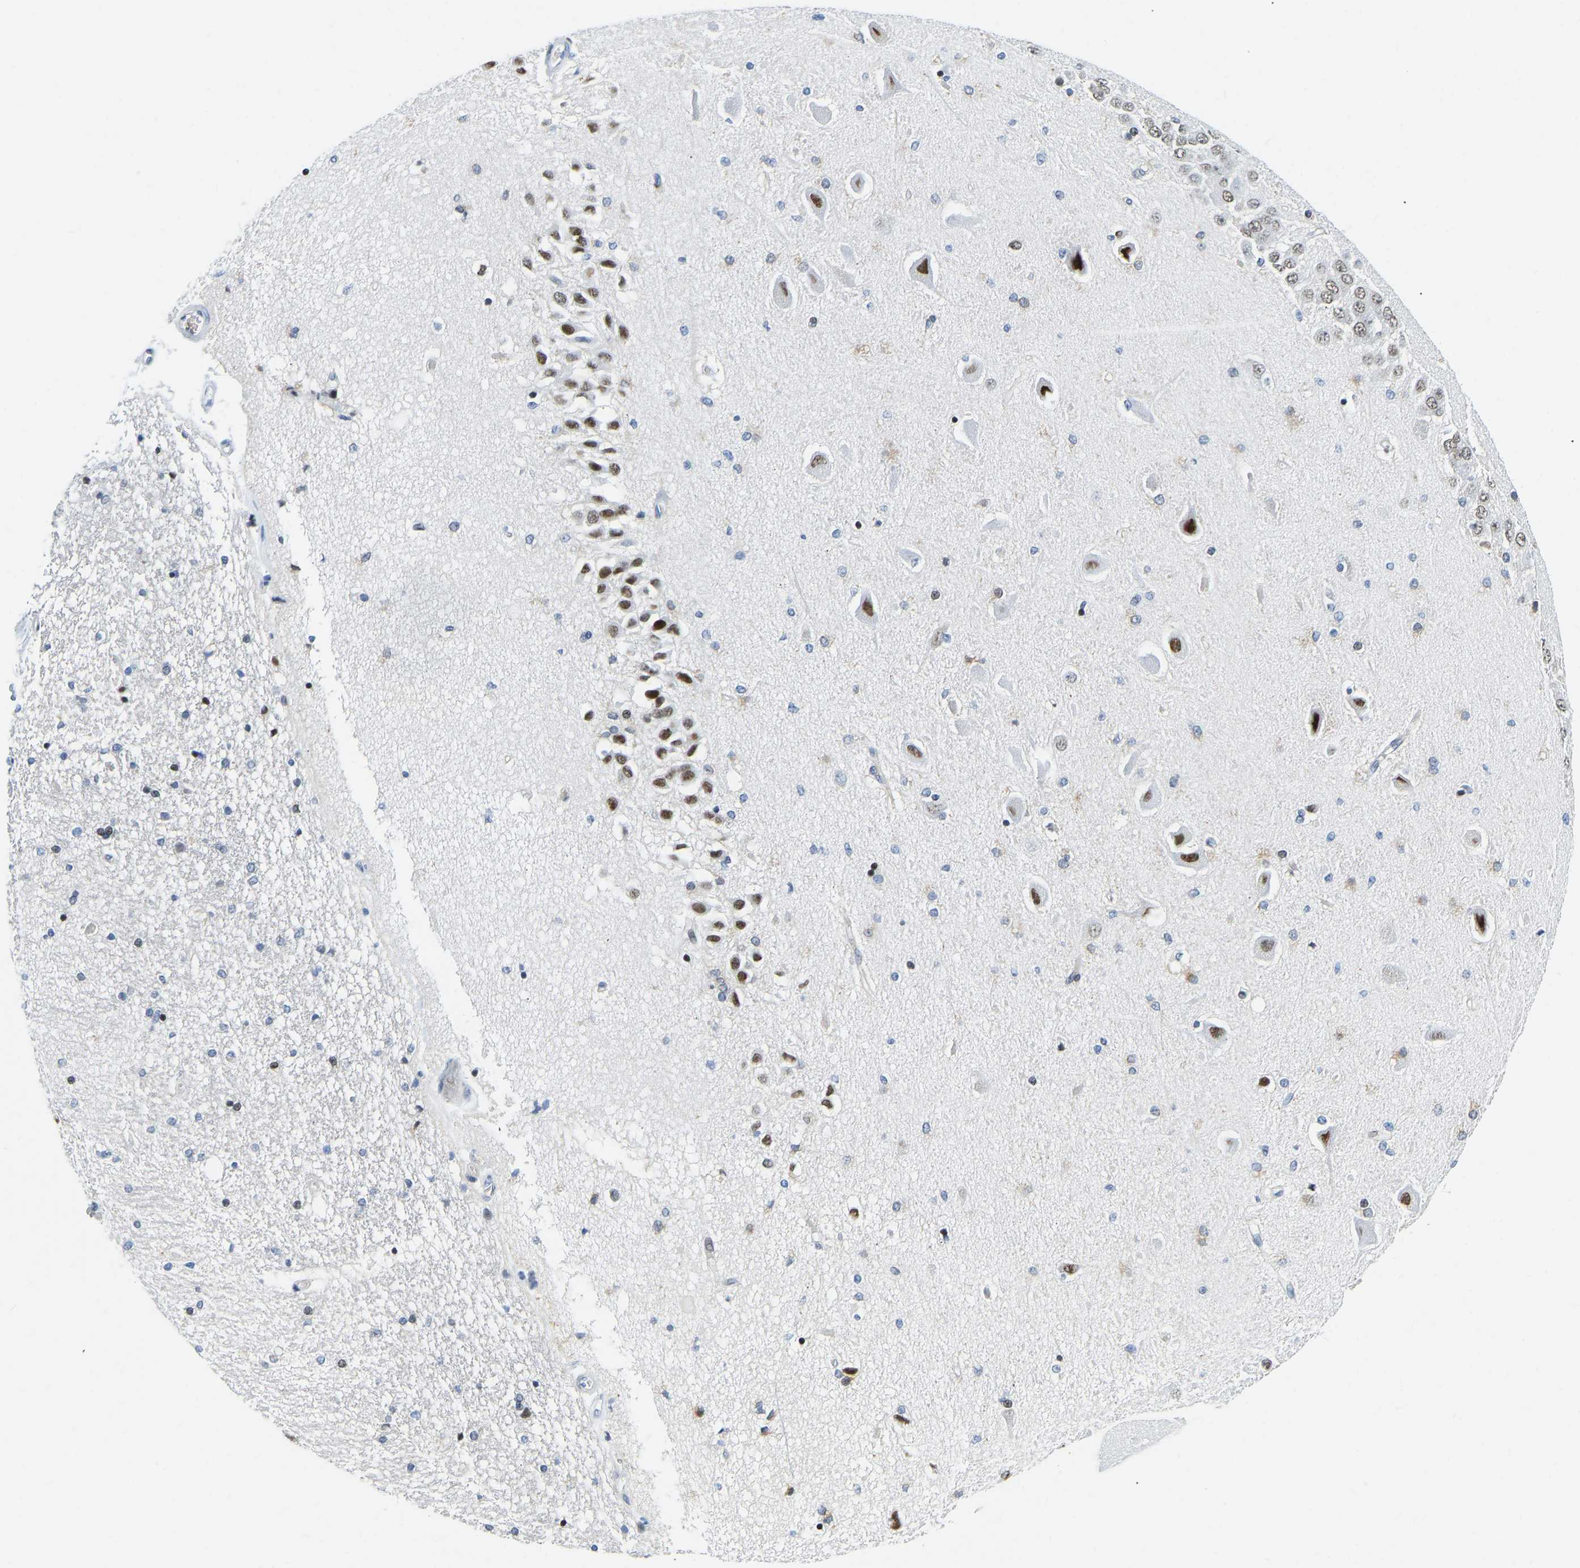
{"staining": {"intensity": "moderate", "quantity": "<25%", "location": "nuclear"}, "tissue": "hippocampus", "cell_type": "Glial cells", "image_type": "normal", "snomed": [{"axis": "morphology", "description": "Normal tissue, NOS"}, {"axis": "topography", "description": "Hippocampus"}], "caption": "A low amount of moderate nuclear staining is appreciated in approximately <25% of glial cells in benign hippocampus.", "gene": "HDAC5", "patient": {"sex": "female", "age": 54}}